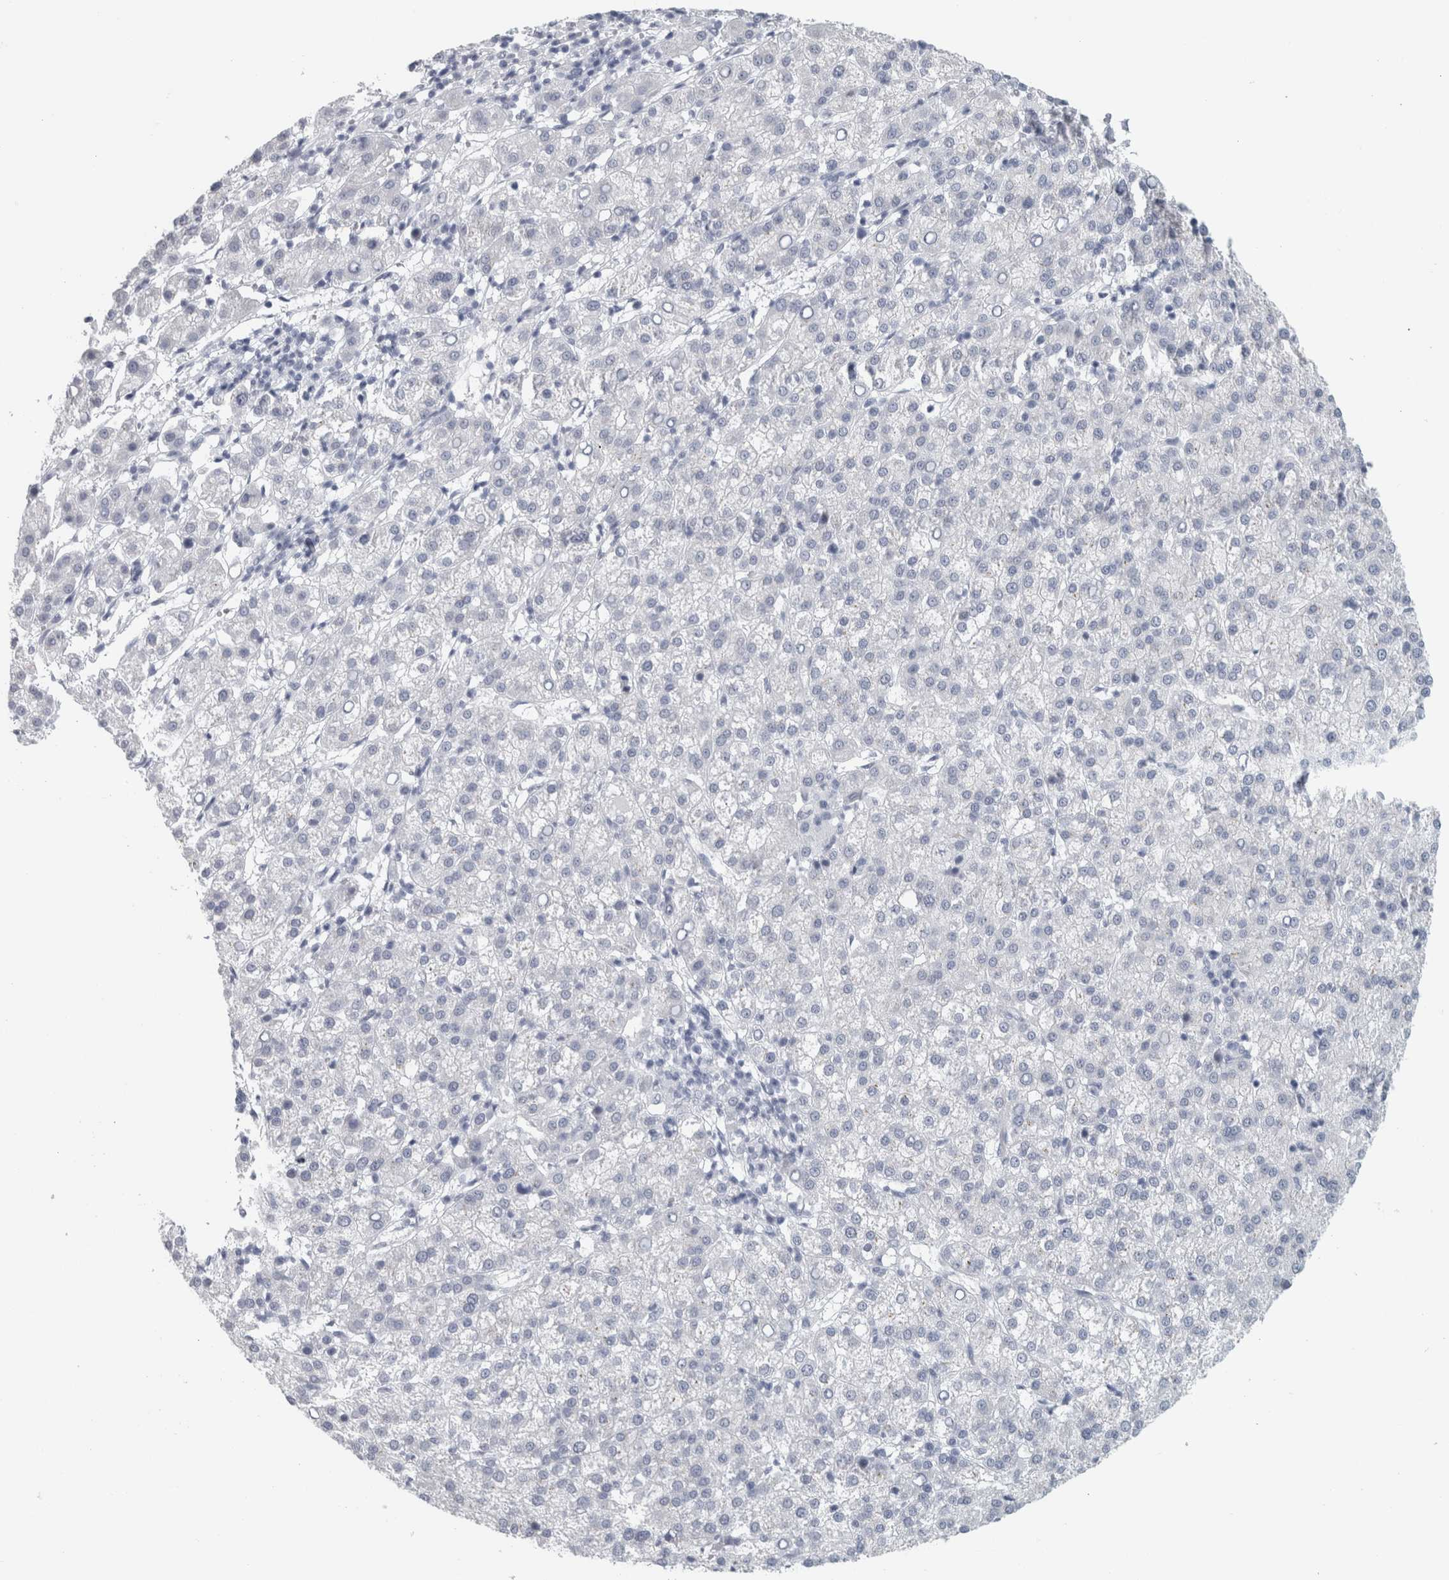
{"staining": {"intensity": "negative", "quantity": "none", "location": "none"}, "tissue": "liver cancer", "cell_type": "Tumor cells", "image_type": "cancer", "snomed": [{"axis": "morphology", "description": "Carcinoma, Hepatocellular, NOS"}, {"axis": "topography", "description": "Liver"}], "caption": "Liver cancer (hepatocellular carcinoma) was stained to show a protein in brown. There is no significant staining in tumor cells.", "gene": "CPE", "patient": {"sex": "female", "age": 58}}